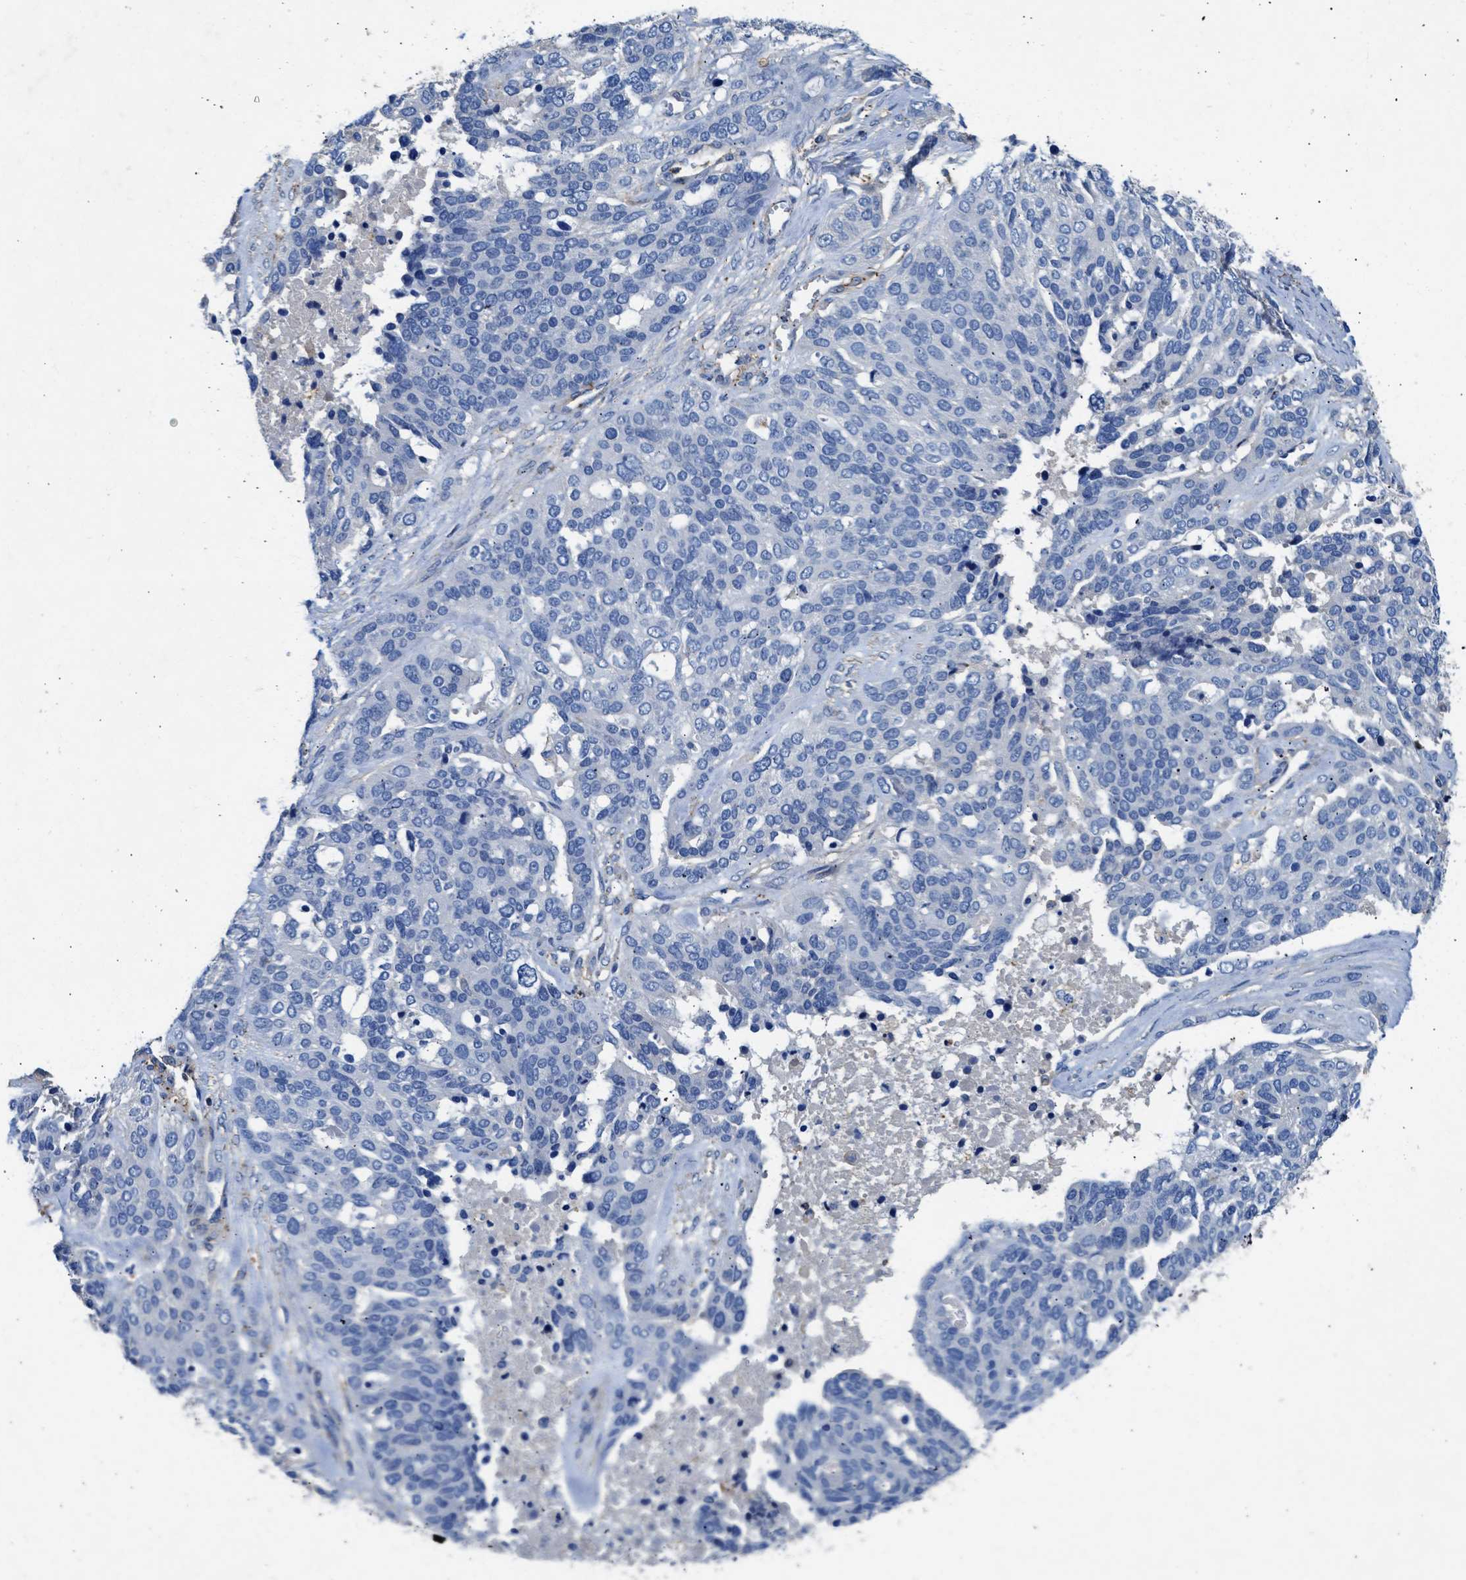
{"staining": {"intensity": "negative", "quantity": "none", "location": "none"}, "tissue": "ovarian cancer", "cell_type": "Tumor cells", "image_type": "cancer", "snomed": [{"axis": "morphology", "description": "Cystadenocarcinoma, serous, NOS"}, {"axis": "topography", "description": "Ovary"}], "caption": "Protein analysis of ovarian cancer displays no significant staining in tumor cells.", "gene": "KCNQ4", "patient": {"sex": "female", "age": 44}}